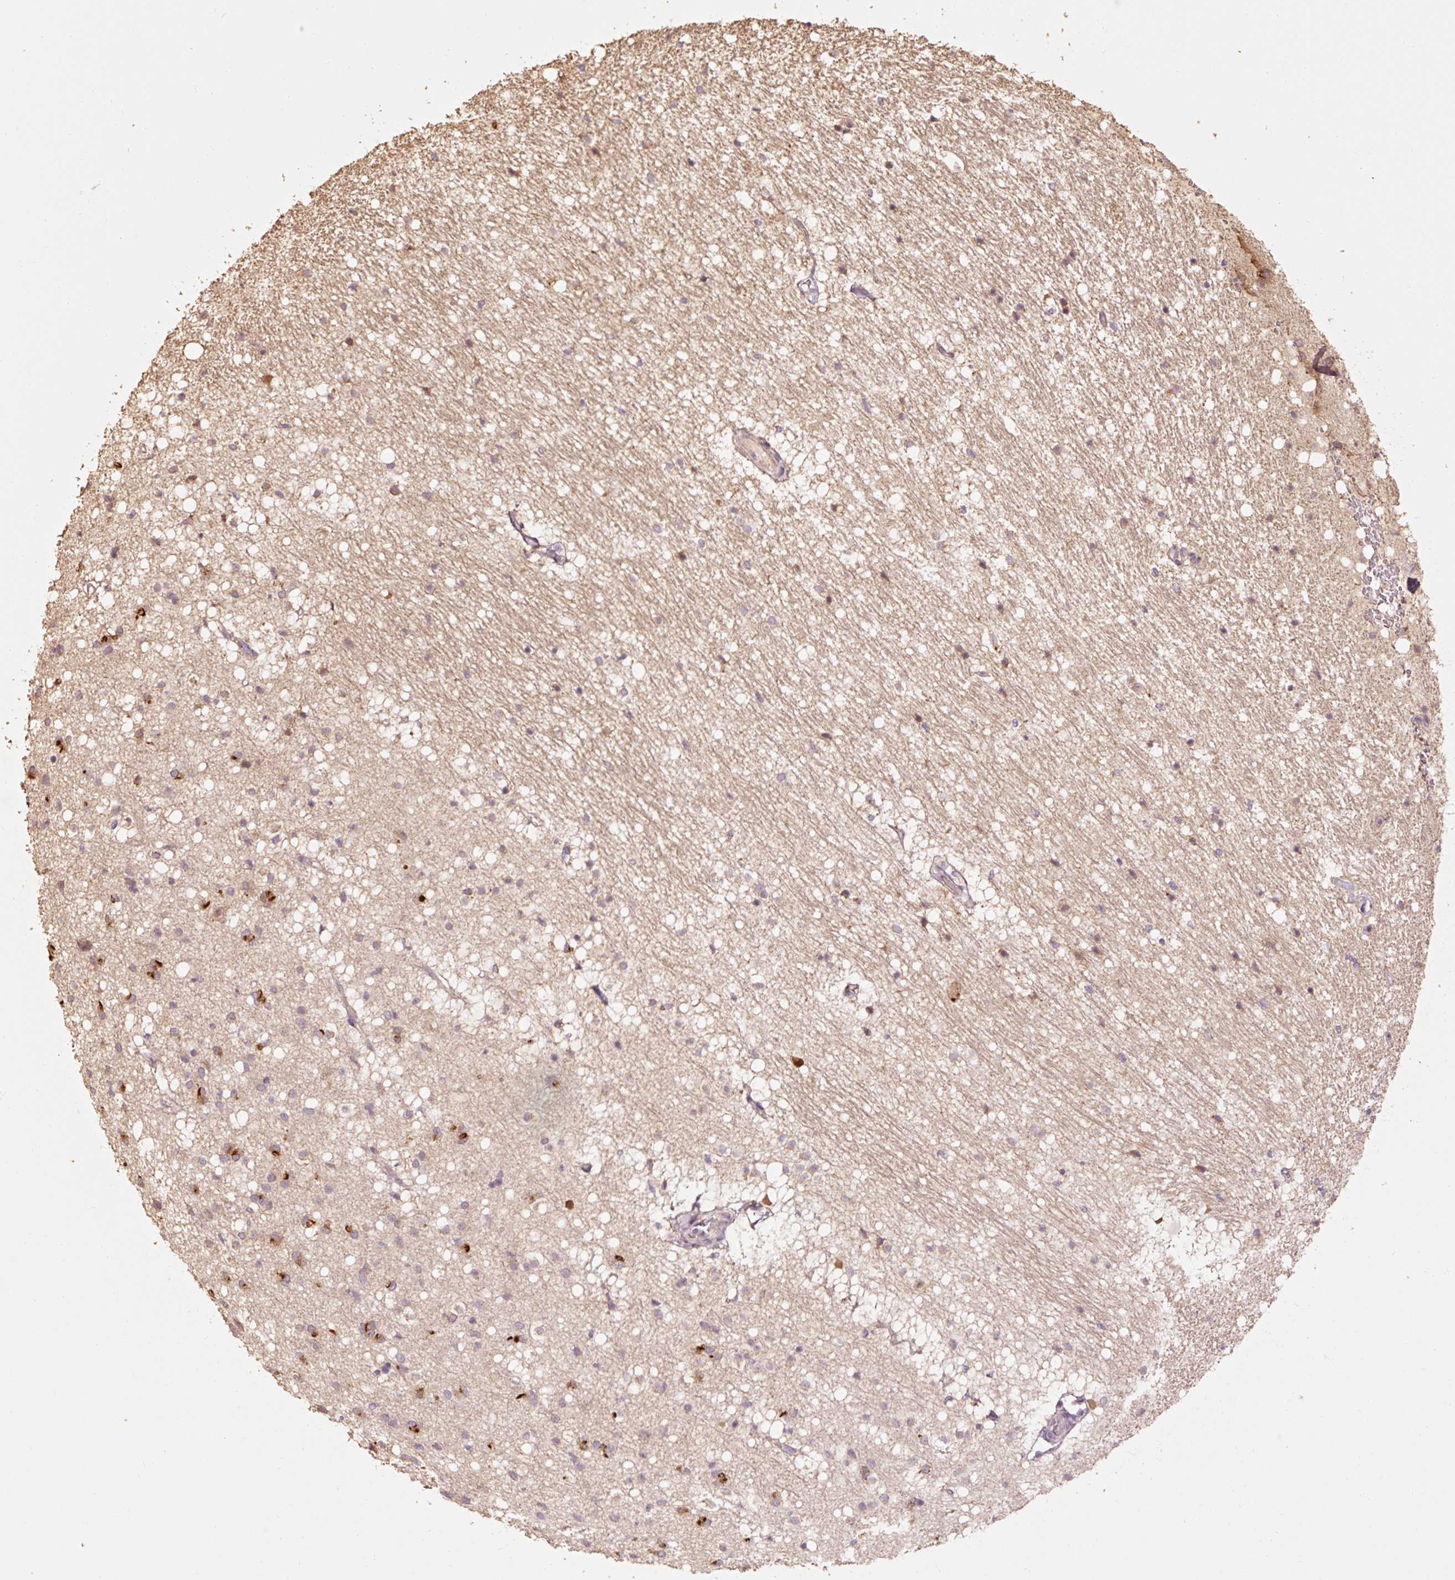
{"staining": {"intensity": "moderate", "quantity": "25%-75%", "location": "cytoplasmic/membranous"}, "tissue": "caudate", "cell_type": "Glial cells", "image_type": "normal", "snomed": [{"axis": "morphology", "description": "Normal tissue, NOS"}, {"axis": "topography", "description": "Lateral ventricle wall"}], "caption": "Glial cells reveal medium levels of moderate cytoplasmic/membranous positivity in approximately 25%-75% of cells in unremarkable caudate.", "gene": "EFHC1", "patient": {"sex": "male", "age": 37}}